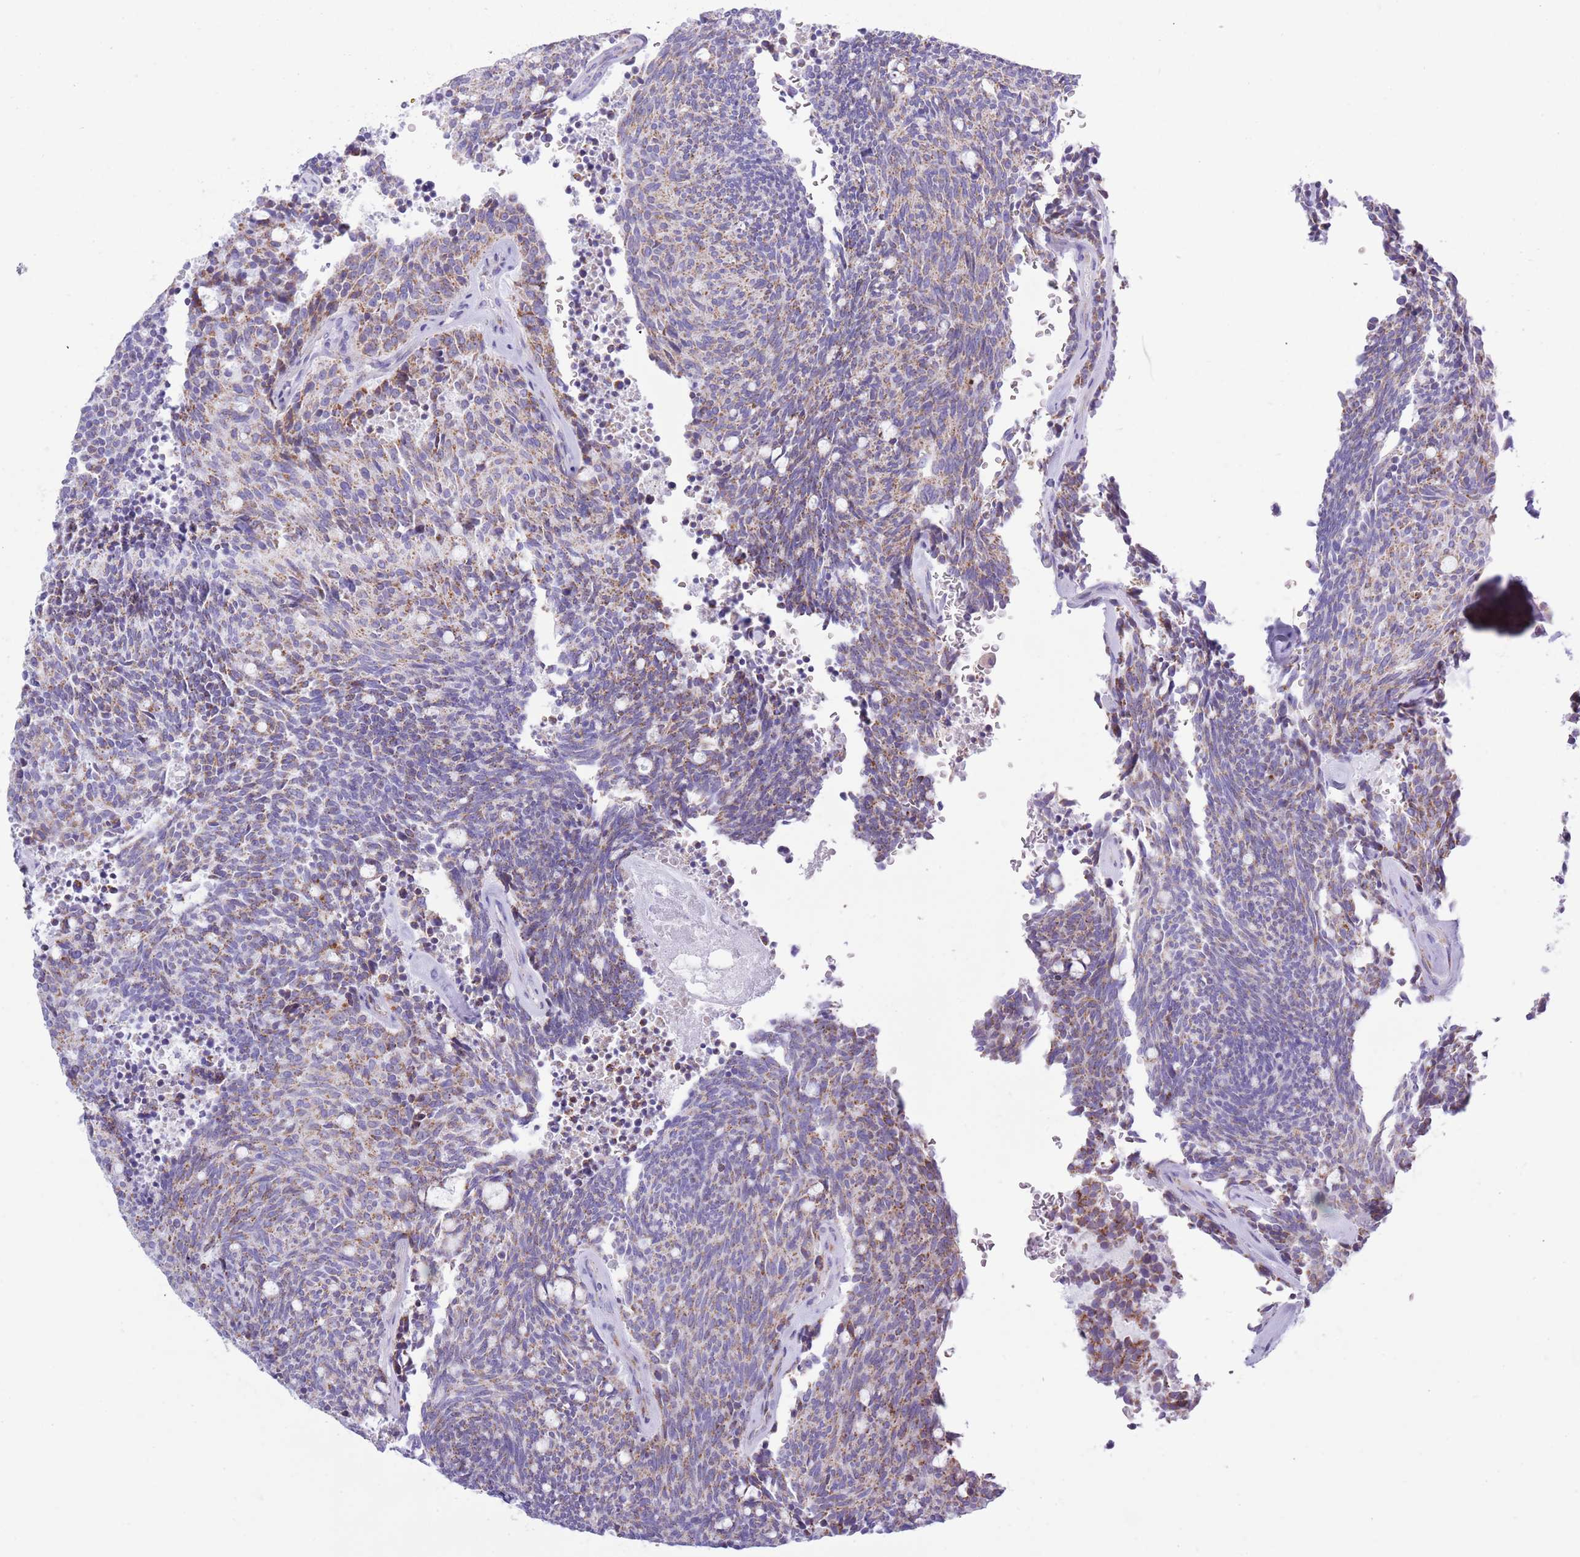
{"staining": {"intensity": "moderate", "quantity": "25%-75%", "location": "cytoplasmic/membranous"}, "tissue": "carcinoid", "cell_type": "Tumor cells", "image_type": "cancer", "snomed": [{"axis": "morphology", "description": "Carcinoid, malignant, NOS"}, {"axis": "topography", "description": "Pancreas"}], "caption": "Moderate cytoplasmic/membranous positivity for a protein is seen in about 25%-75% of tumor cells of carcinoid using immunohistochemistry (IHC).", "gene": "MOCOS", "patient": {"sex": "female", "age": 54}}